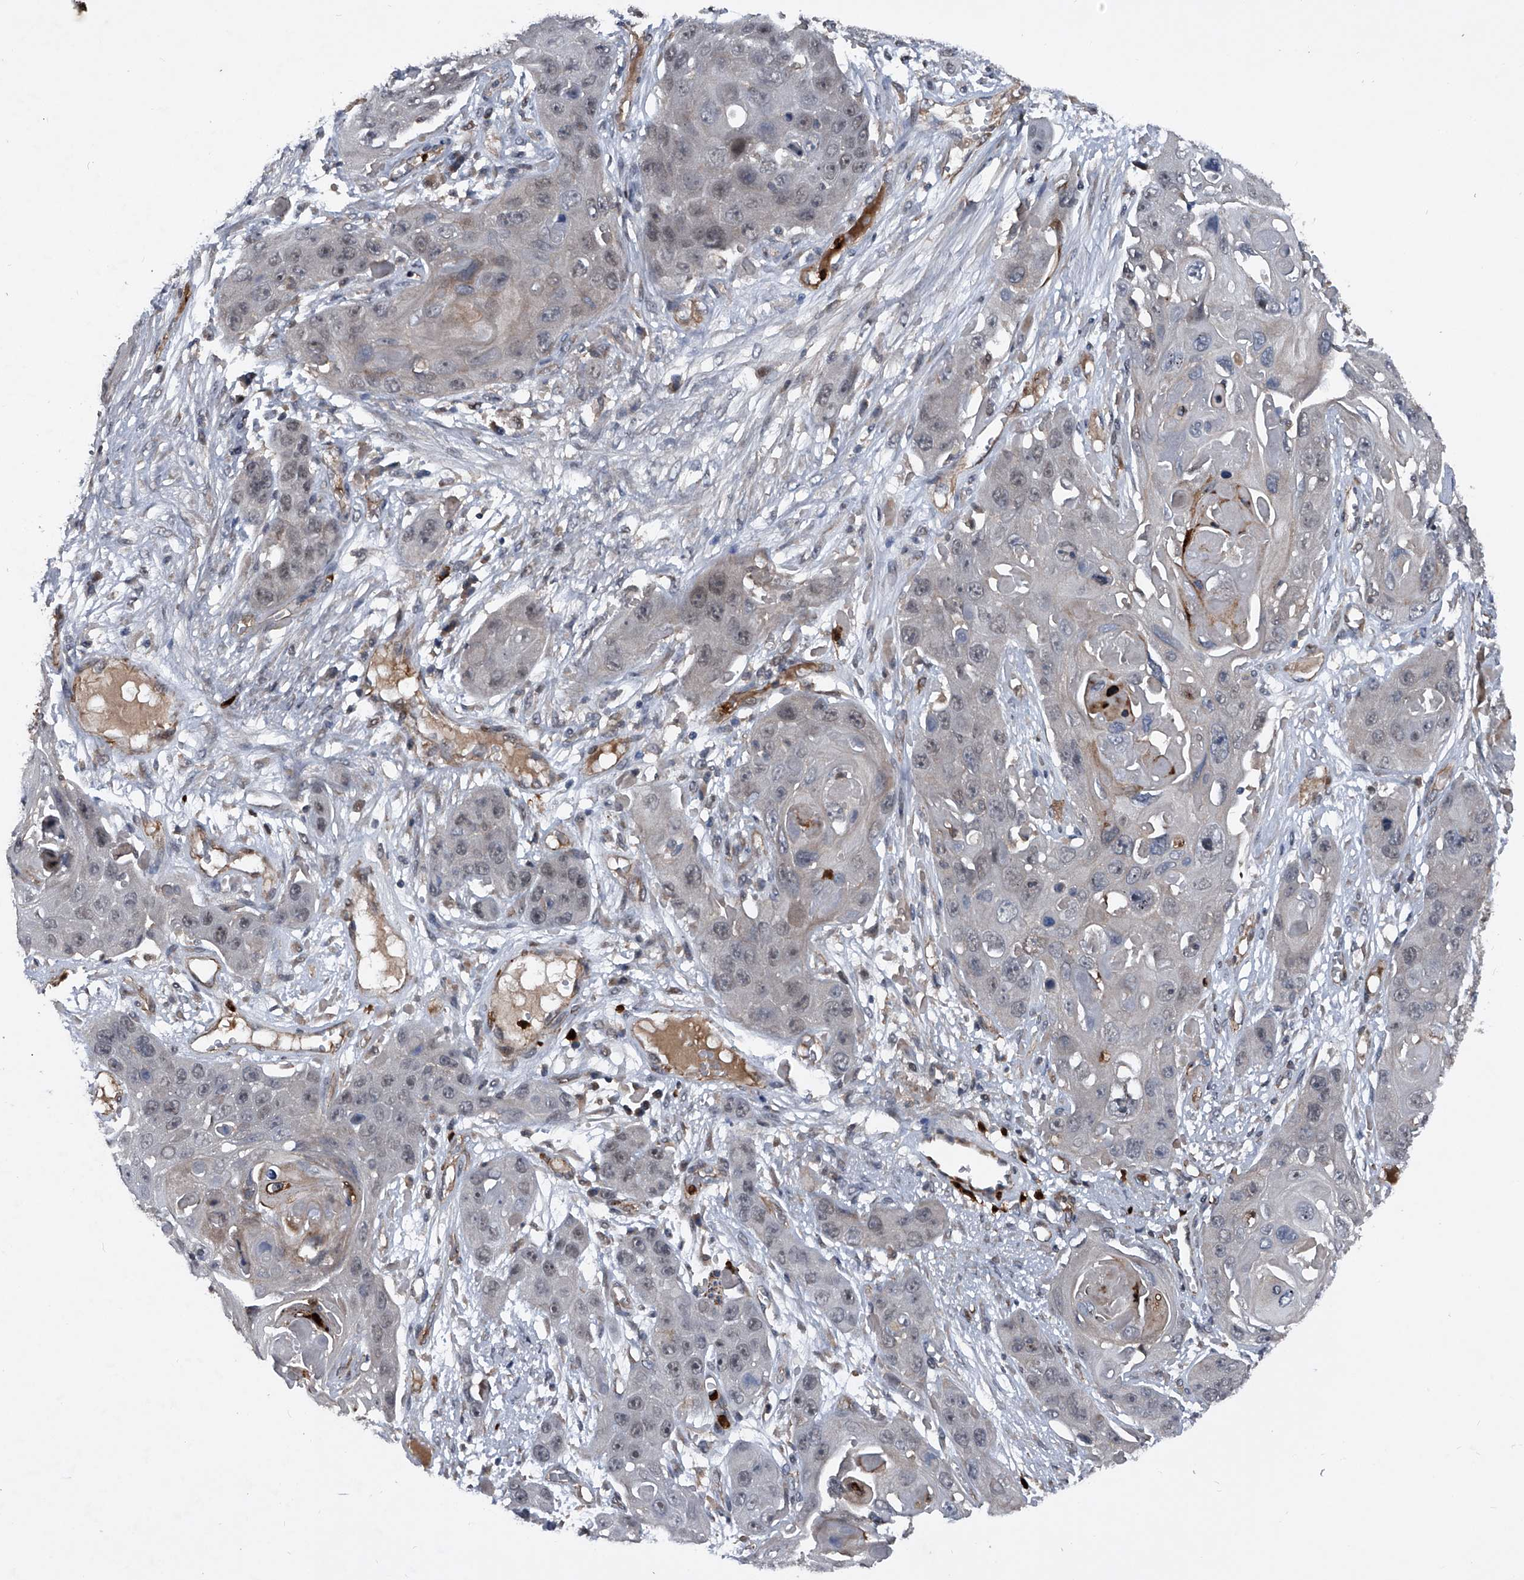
{"staining": {"intensity": "weak", "quantity": "<25%", "location": "nuclear"}, "tissue": "skin cancer", "cell_type": "Tumor cells", "image_type": "cancer", "snomed": [{"axis": "morphology", "description": "Squamous cell carcinoma, NOS"}, {"axis": "topography", "description": "Skin"}], "caption": "A high-resolution micrograph shows immunohistochemistry staining of skin cancer (squamous cell carcinoma), which displays no significant expression in tumor cells.", "gene": "MAPKAP1", "patient": {"sex": "male", "age": 55}}